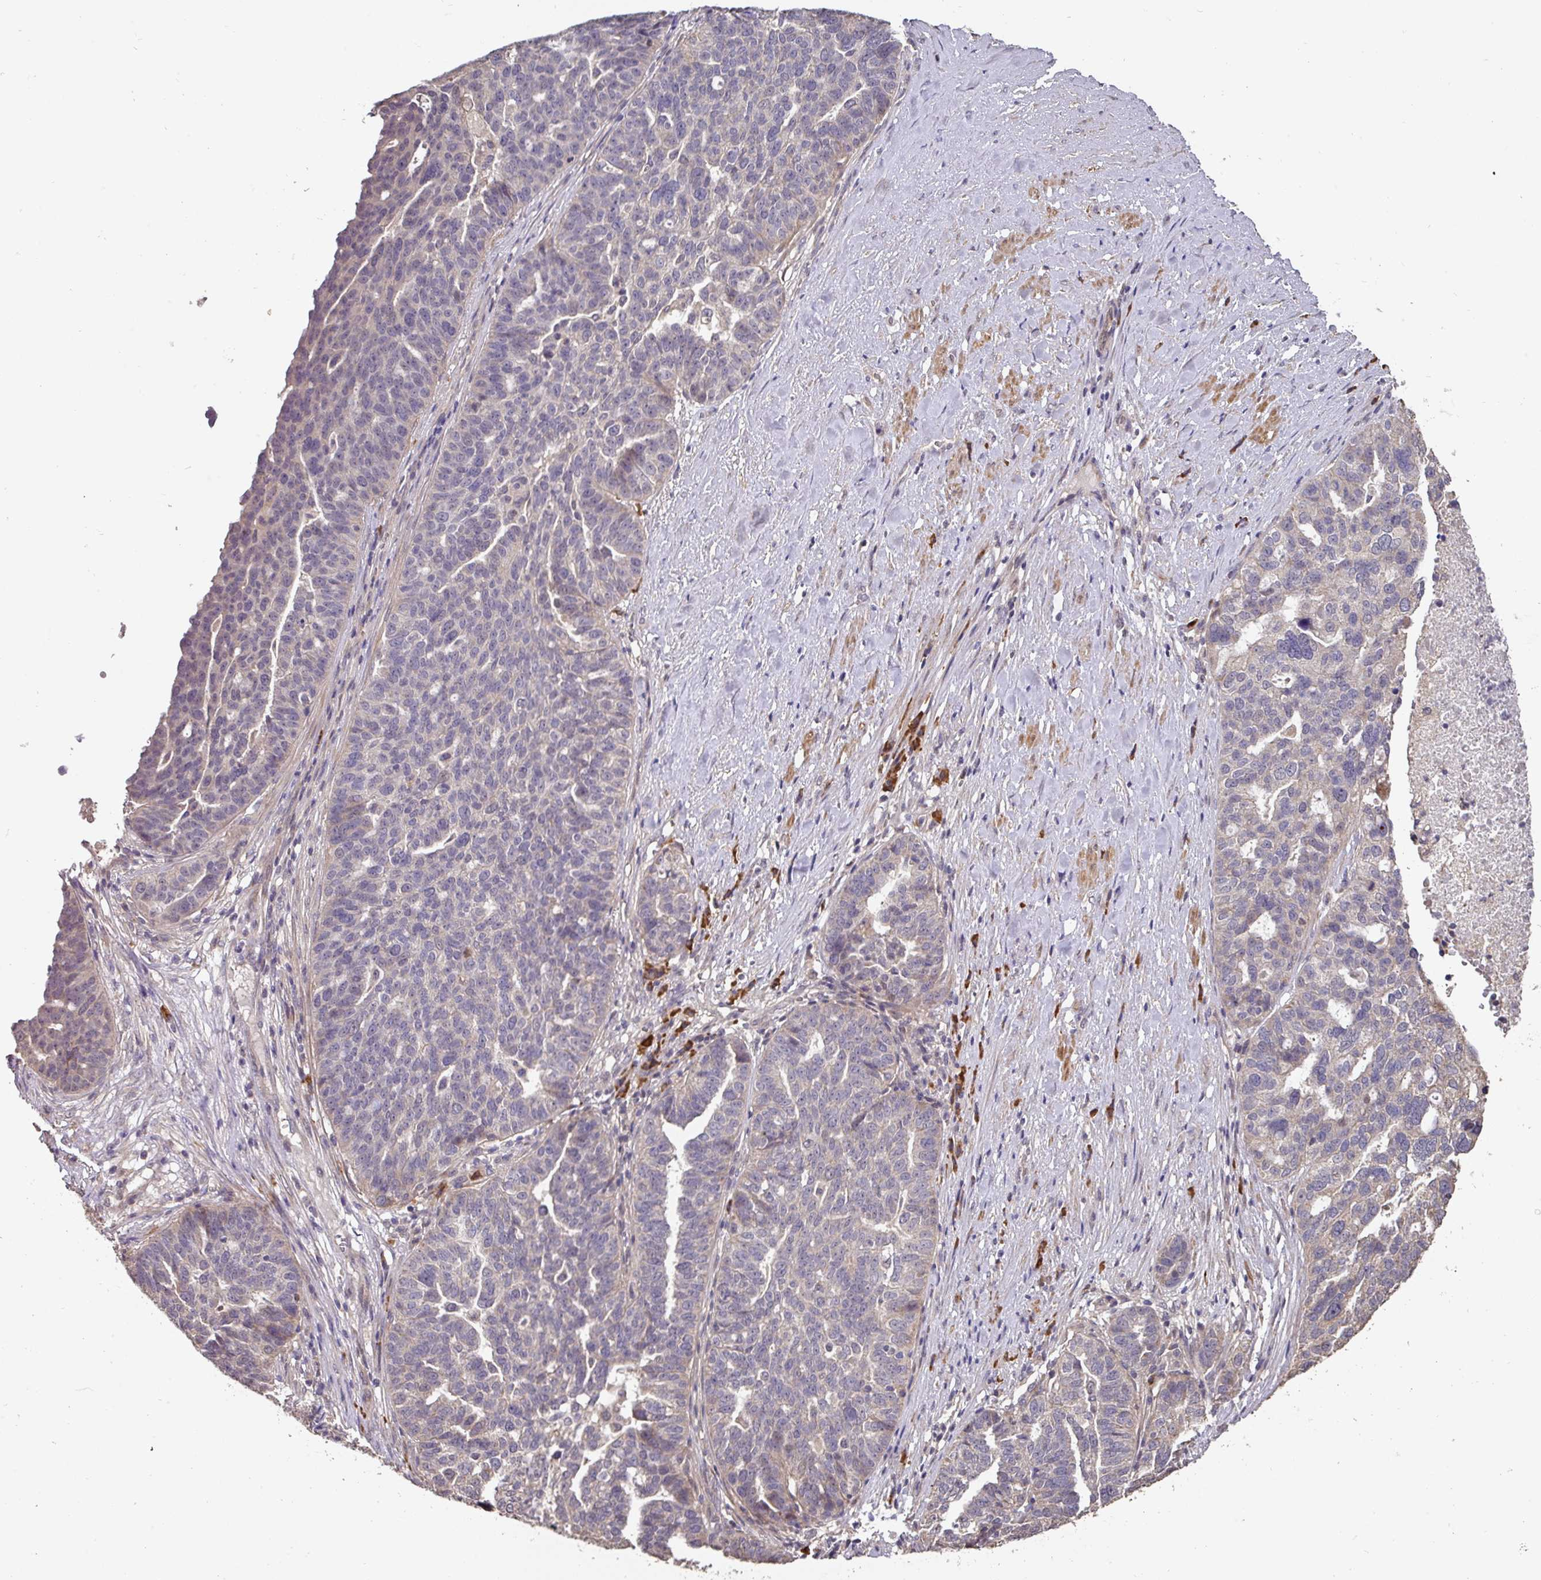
{"staining": {"intensity": "negative", "quantity": "none", "location": "none"}, "tissue": "ovarian cancer", "cell_type": "Tumor cells", "image_type": "cancer", "snomed": [{"axis": "morphology", "description": "Cystadenocarcinoma, serous, NOS"}, {"axis": "topography", "description": "Ovary"}], "caption": "High power microscopy photomicrograph of an immunohistochemistry photomicrograph of ovarian serous cystadenocarcinoma, revealing no significant positivity in tumor cells. The staining is performed using DAB brown chromogen with nuclei counter-stained in using hematoxylin.", "gene": "ACVR2B", "patient": {"sex": "female", "age": 59}}